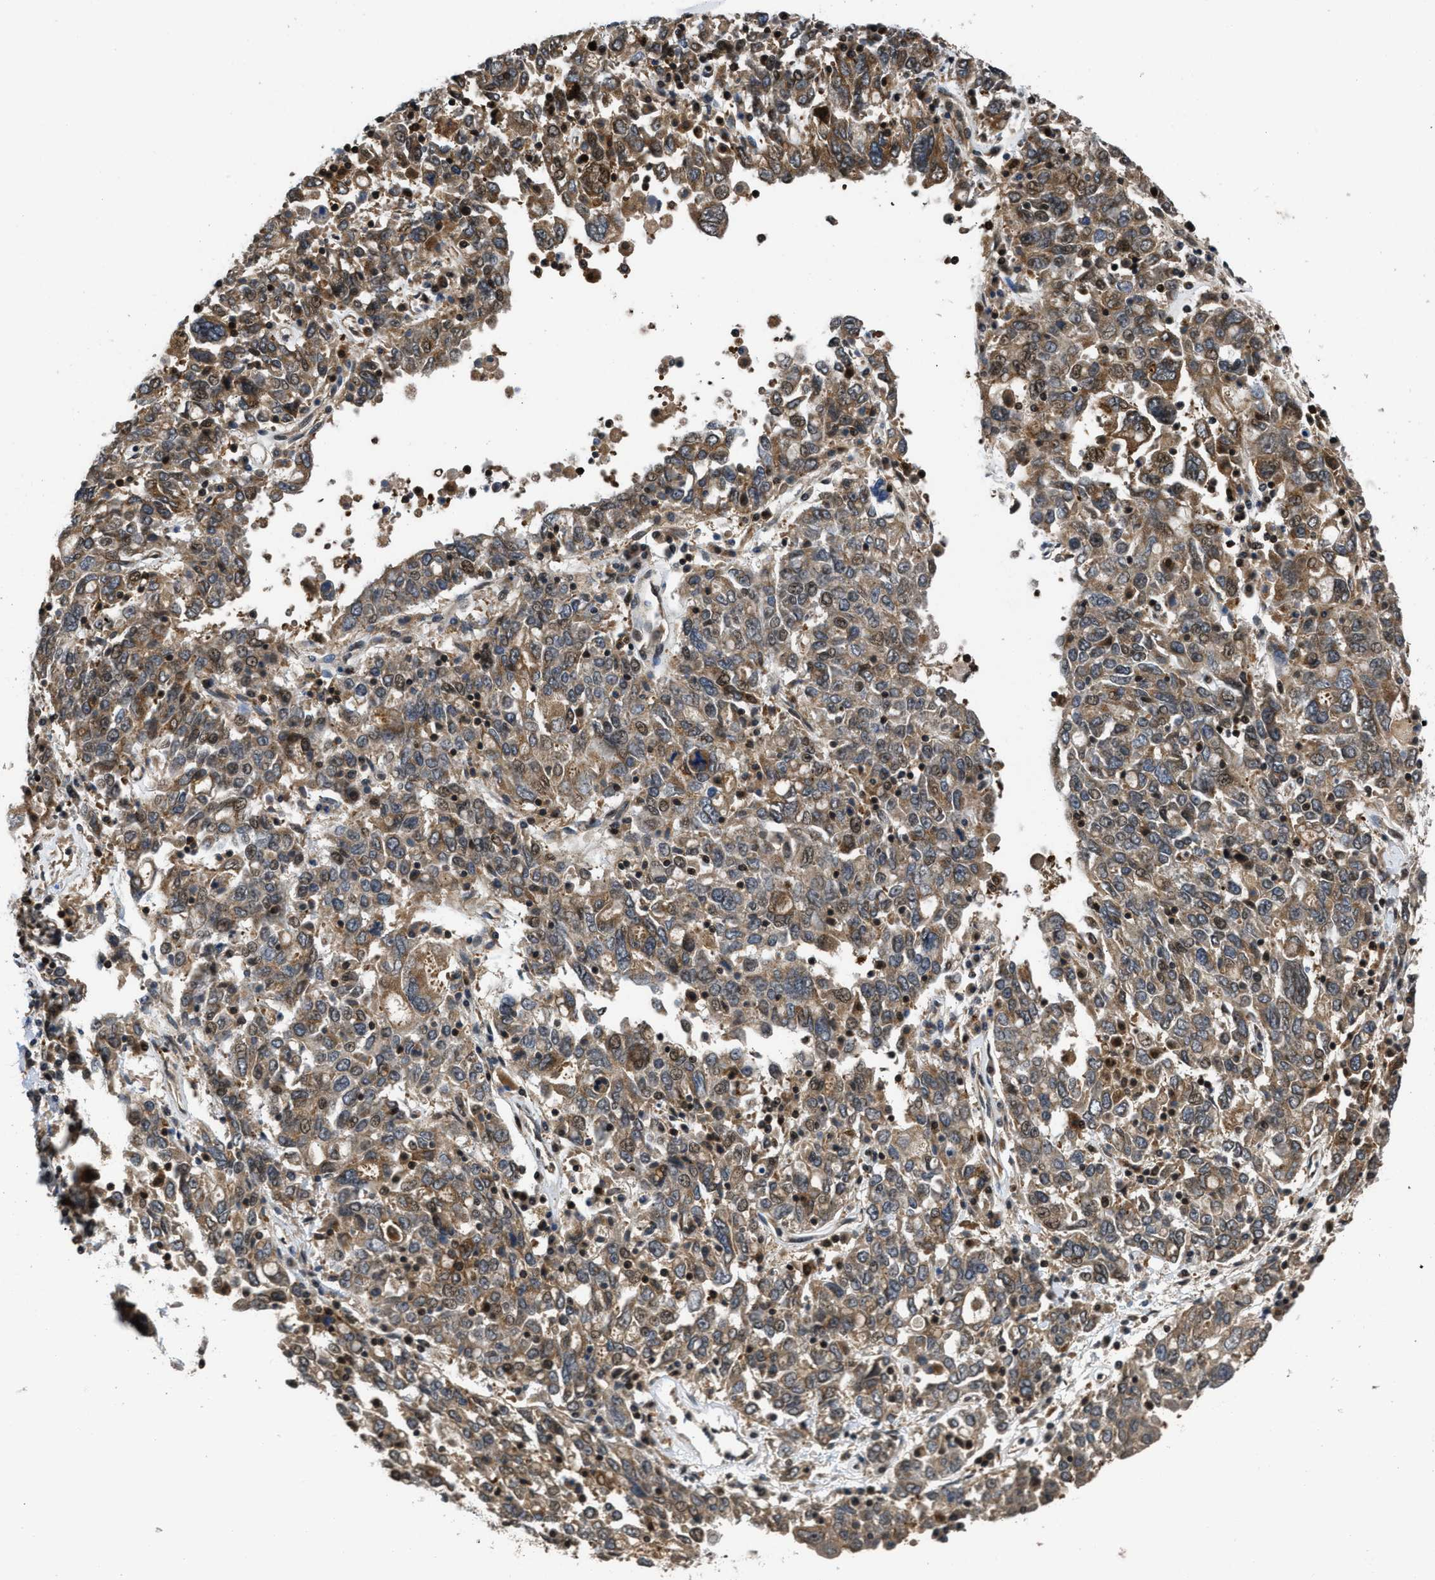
{"staining": {"intensity": "moderate", "quantity": ">75%", "location": "cytoplasmic/membranous"}, "tissue": "ovarian cancer", "cell_type": "Tumor cells", "image_type": "cancer", "snomed": [{"axis": "morphology", "description": "Carcinoma, endometroid"}, {"axis": "topography", "description": "Ovary"}], "caption": "Immunohistochemical staining of human ovarian endometroid carcinoma reveals medium levels of moderate cytoplasmic/membranous staining in approximately >75% of tumor cells. The protein of interest is shown in brown color, while the nuclei are stained blue.", "gene": "CTBS", "patient": {"sex": "female", "age": 62}}